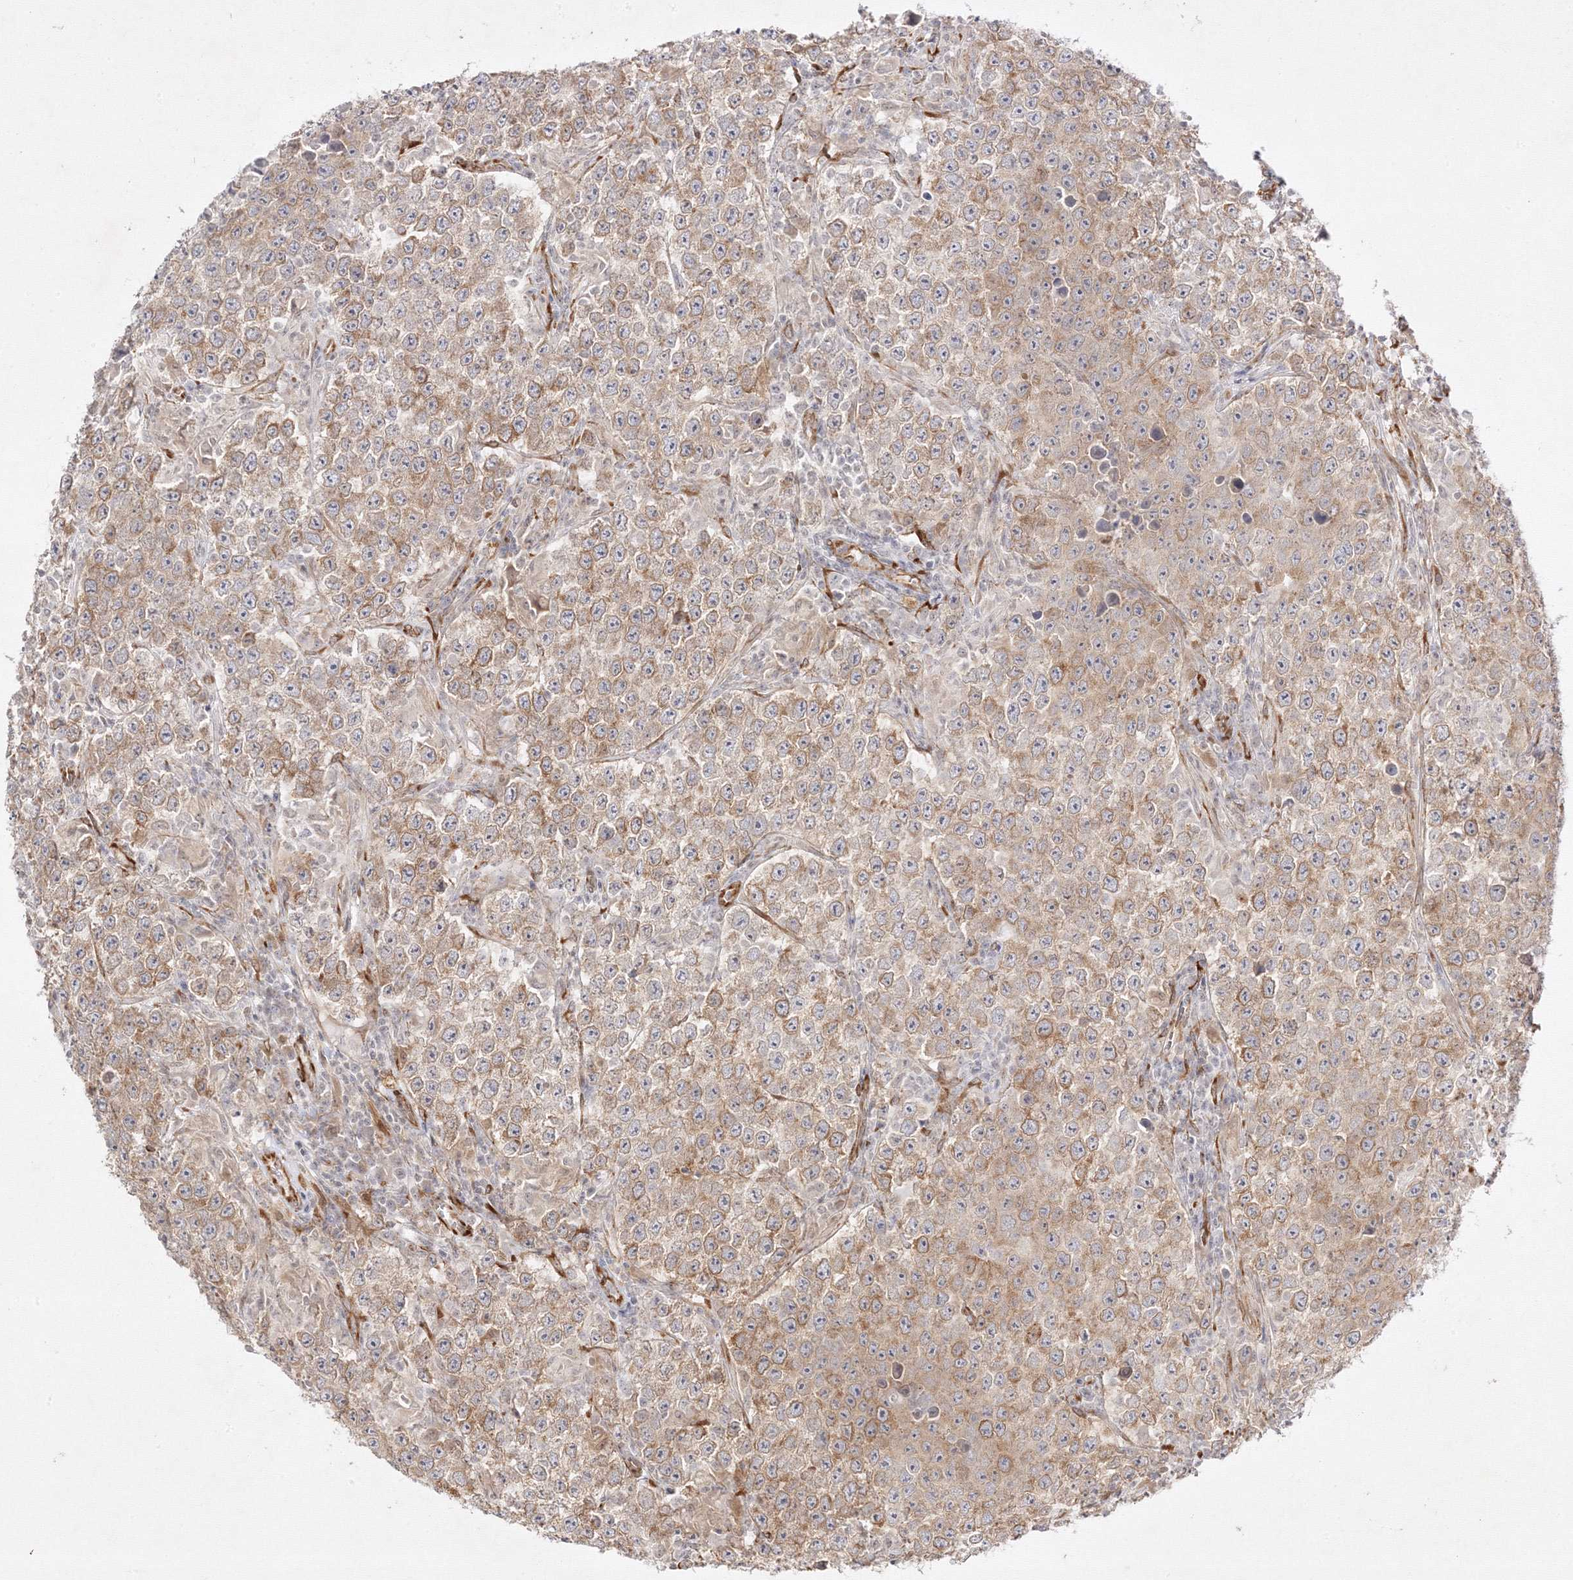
{"staining": {"intensity": "moderate", "quantity": ">75%", "location": "cytoplasmic/membranous"}, "tissue": "testis cancer", "cell_type": "Tumor cells", "image_type": "cancer", "snomed": [{"axis": "morphology", "description": "Normal tissue, NOS"}, {"axis": "morphology", "description": "Urothelial carcinoma, High grade"}, {"axis": "morphology", "description": "Seminoma, NOS"}, {"axis": "morphology", "description": "Carcinoma, Embryonal, NOS"}, {"axis": "topography", "description": "Urinary bladder"}, {"axis": "topography", "description": "Testis"}], "caption": "Testis cancer tissue reveals moderate cytoplasmic/membranous positivity in approximately >75% of tumor cells (brown staining indicates protein expression, while blue staining denotes nuclei).", "gene": "C2CD2", "patient": {"sex": "male", "age": 41}}